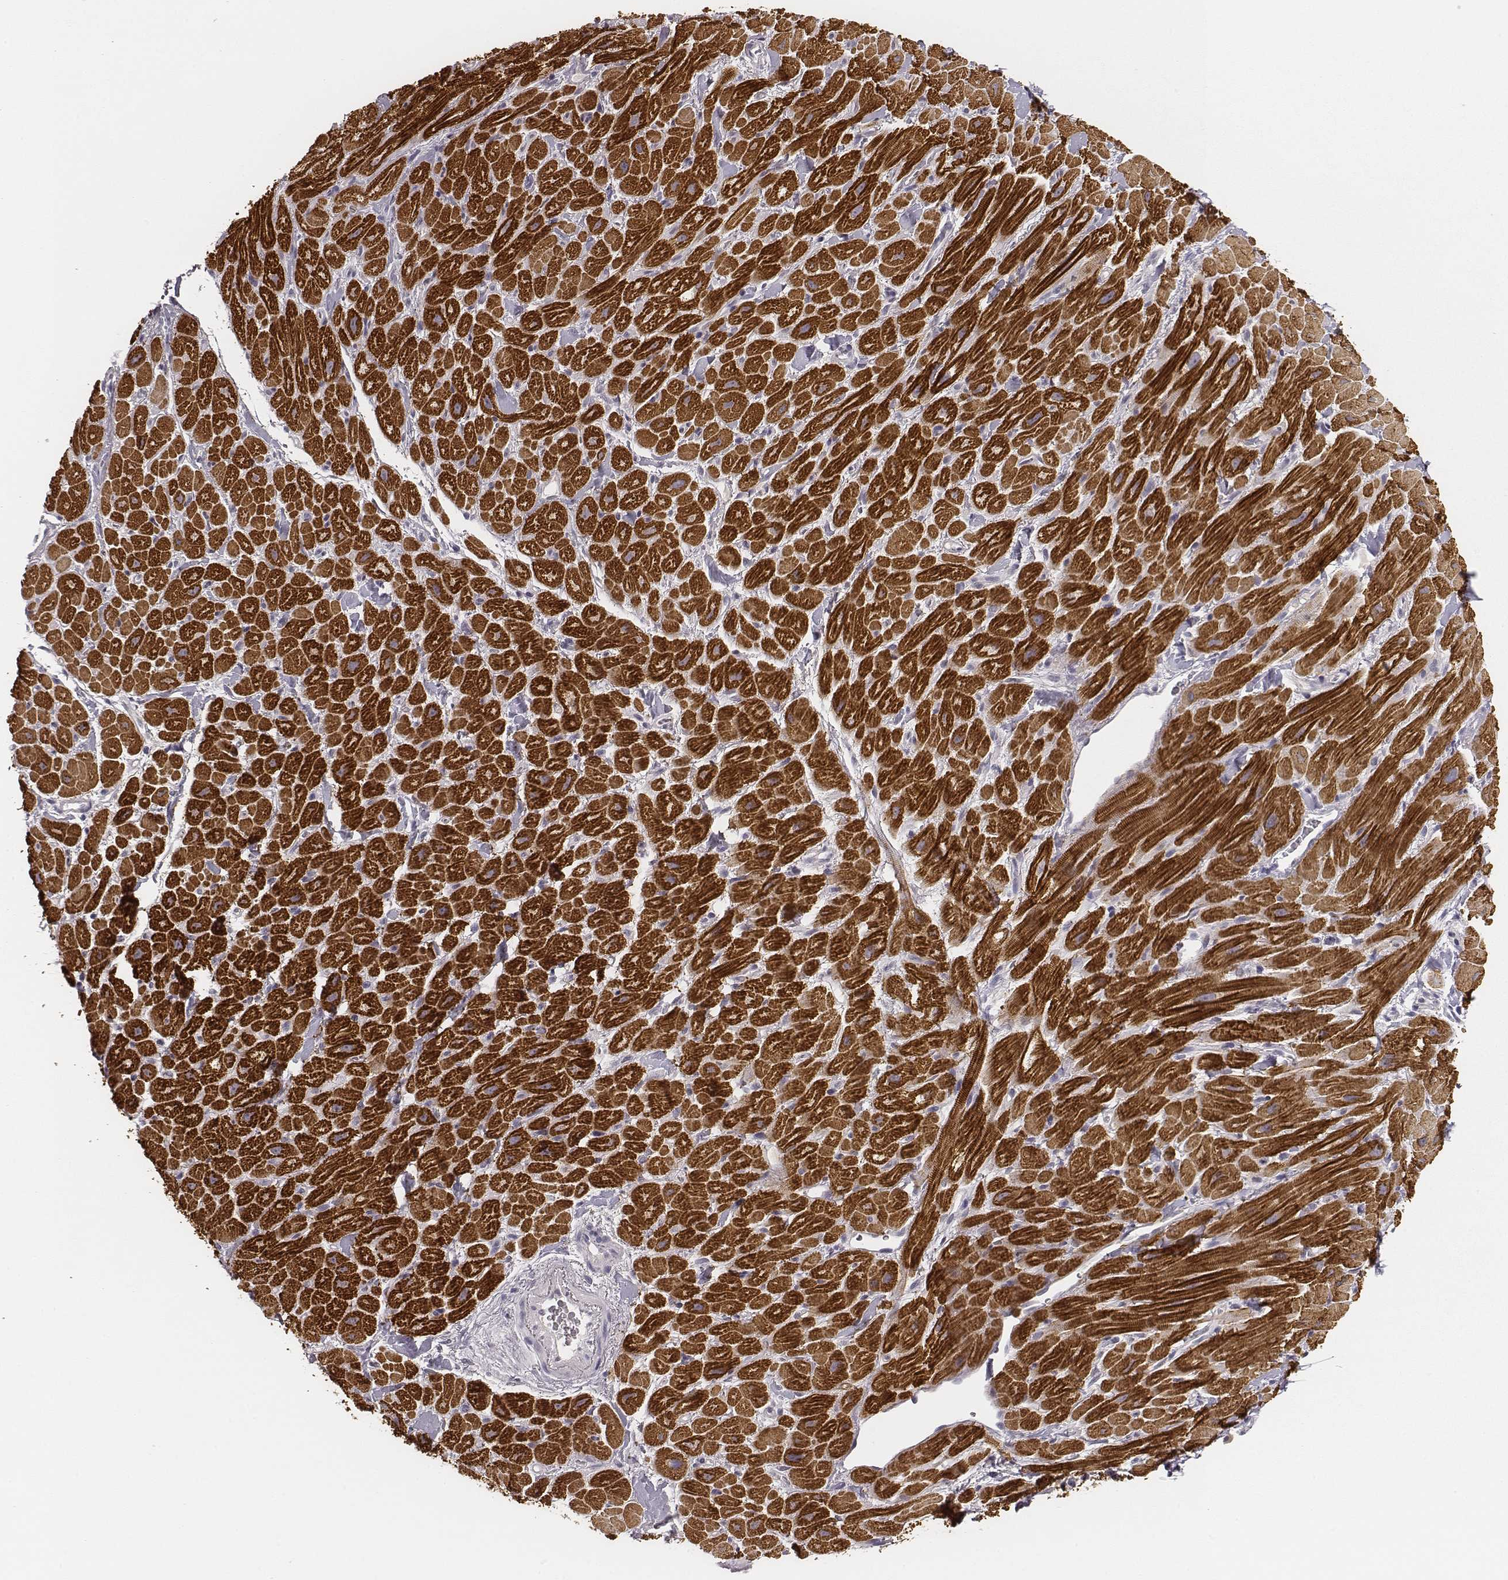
{"staining": {"intensity": "strong", "quantity": ">75%", "location": "cytoplasmic/membranous"}, "tissue": "heart muscle", "cell_type": "Cardiomyocytes", "image_type": "normal", "snomed": [{"axis": "morphology", "description": "Normal tissue, NOS"}, {"axis": "topography", "description": "Heart"}], "caption": "High-magnification brightfield microscopy of benign heart muscle stained with DAB (brown) and counterstained with hematoxylin (blue). cardiomyocytes exhibit strong cytoplasmic/membranous expression is appreciated in approximately>75% of cells.", "gene": "MYH6", "patient": {"sex": "male", "age": 60}}